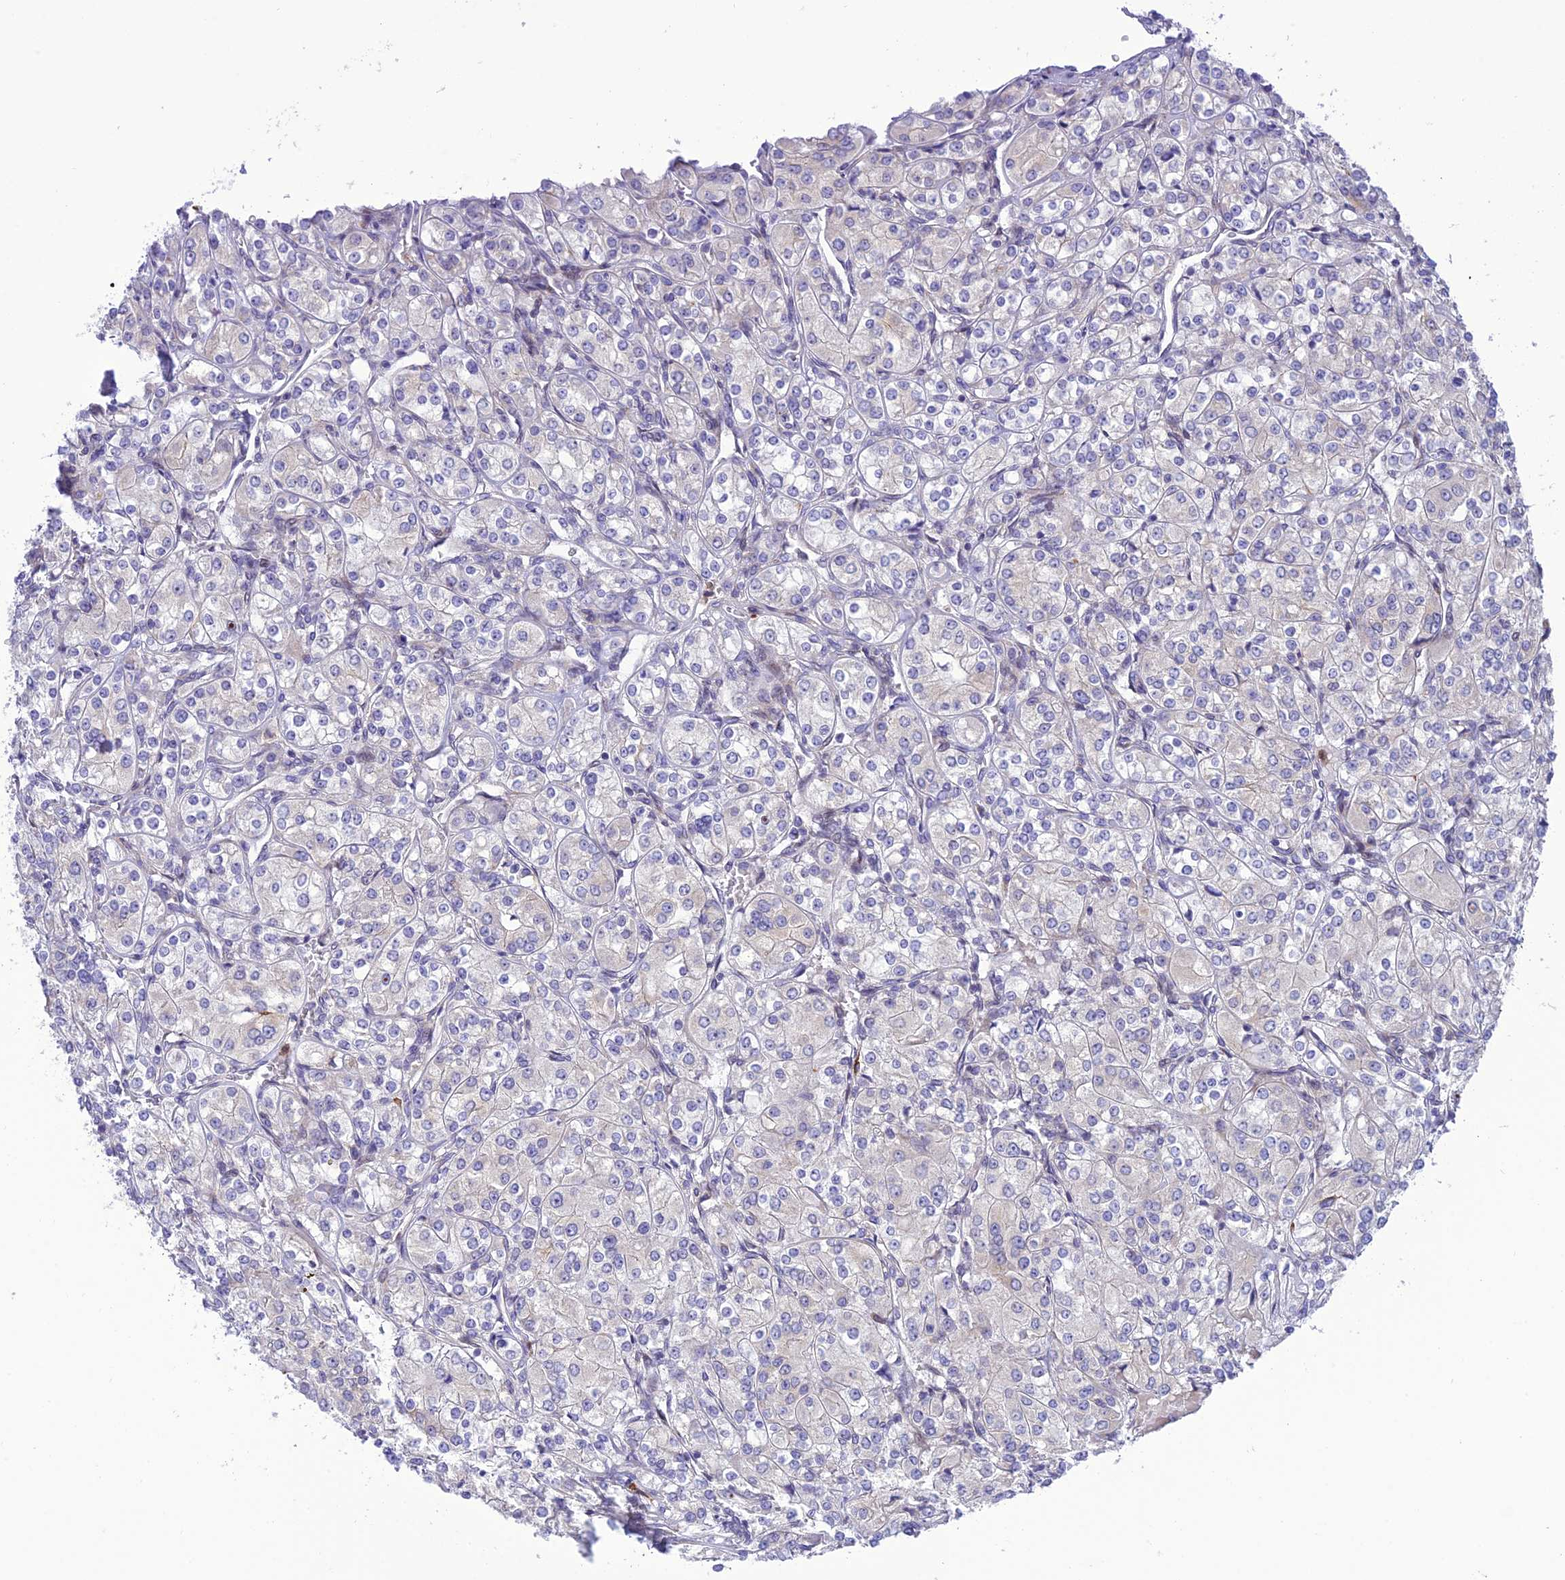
{"staining": {"intensity": "negative", "quantity": "none", "location": "none"}, "tissue": "renal cancer", "cell_type": "Tumor cells", "image_type": "cancer", "snomed": [{"axis": "morphology", "description": "Adenocarcinoma, NOS"}, {"axis": "topography", "description": "Kidney"}], "caption": "An image of human renal cancer is negative for staining in tumor cells.", "gene": "JMY", "patient": {"sex": "male", "age": 77}}